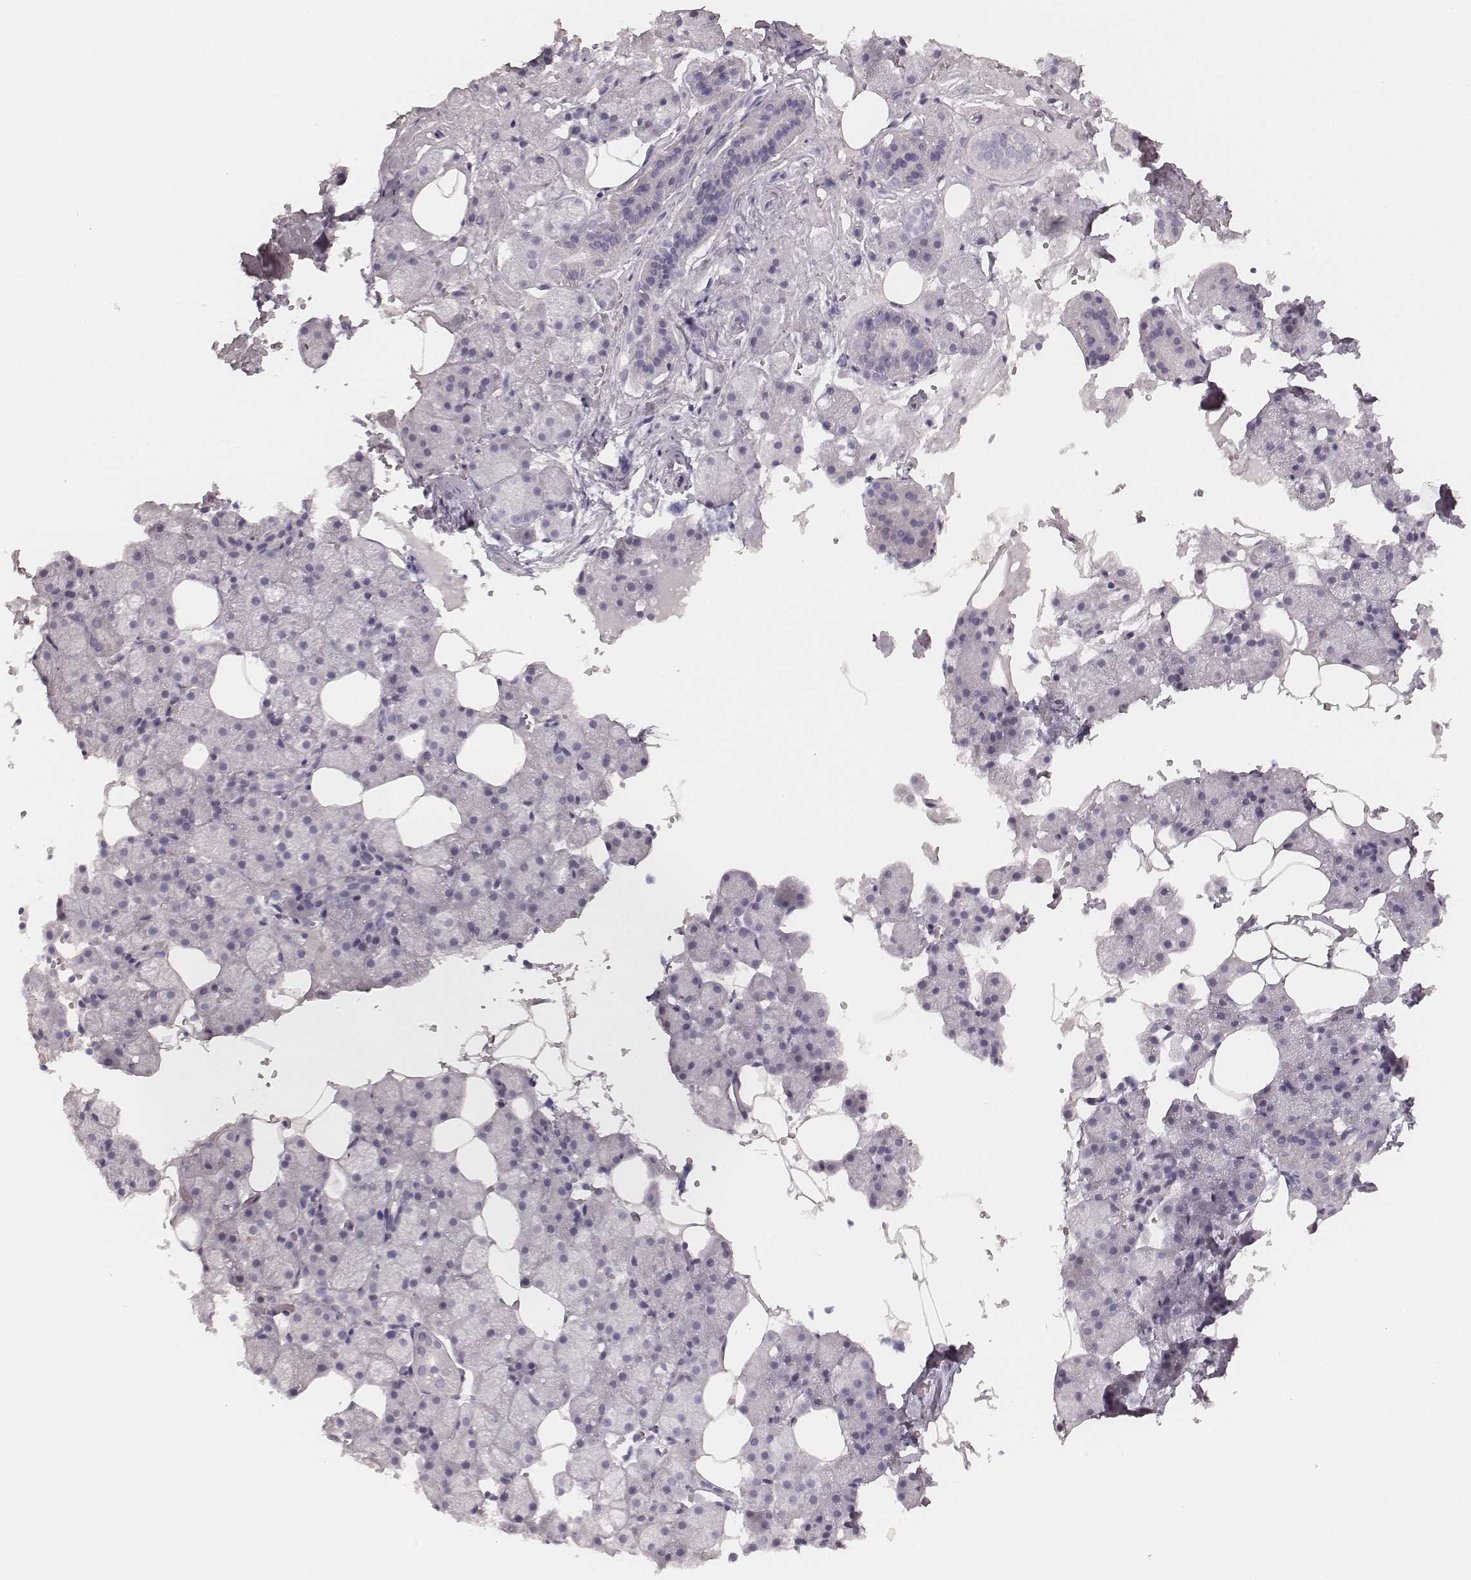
{"staining": {"intensity": "negative", "quantity": "none", "location": "none"}, "tissue": "salivary gland", "cell_type": "Glandular cells", "image_type": "normal", "snomed": [{"axis": "morphology", "description": "Normal tissue, NOS"}, {"axis": "topography", "description": "Salivary gland"}], "caption": "Protein analysis of benign salivary gland reveals no significant expression in glandular cells. (IHC, brightfield microscopy, high magnification).", "gene": "KRT72", "patient": {"sex": "male", "age": 38}}